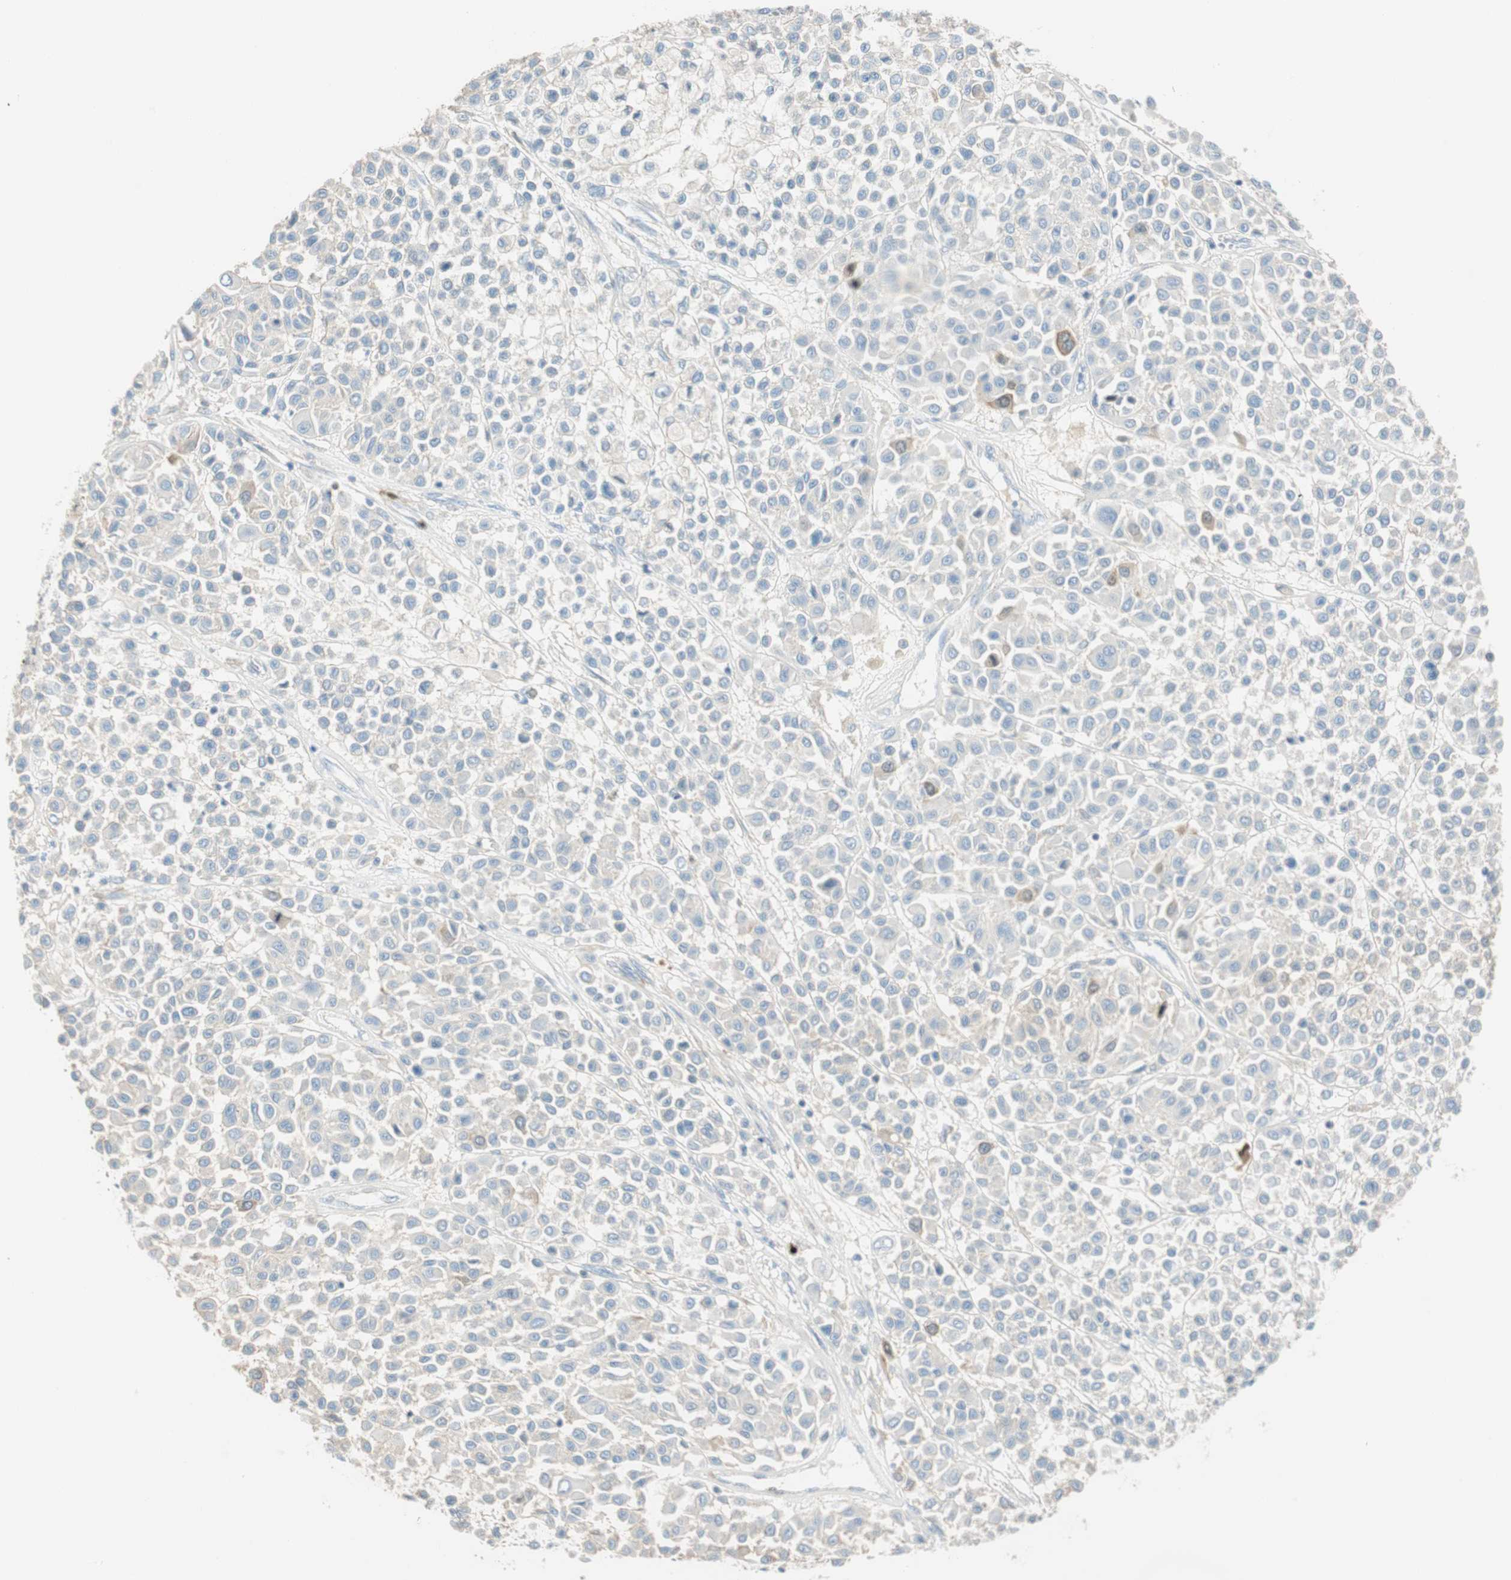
{"staining": {"intensity": "negative", "quantity": "none", "location": "none"}, "tissue": "melanoma", "cell_type": "Tumor cells", "image_type": "cancer", "snomed": [{"axis": "morphology", "description": "Malignant melanoma, Metastatic site"}, {"axis": "topography", "description": "Soft tissue"}], "caption": "Immunohistochemistry (IHC) photomicrograph of melanoma stained for a protein (brown), which reveals no staining in tumor cells.", "gene": "PTTG1", "patient": {"sex": "male", "age": 41}}